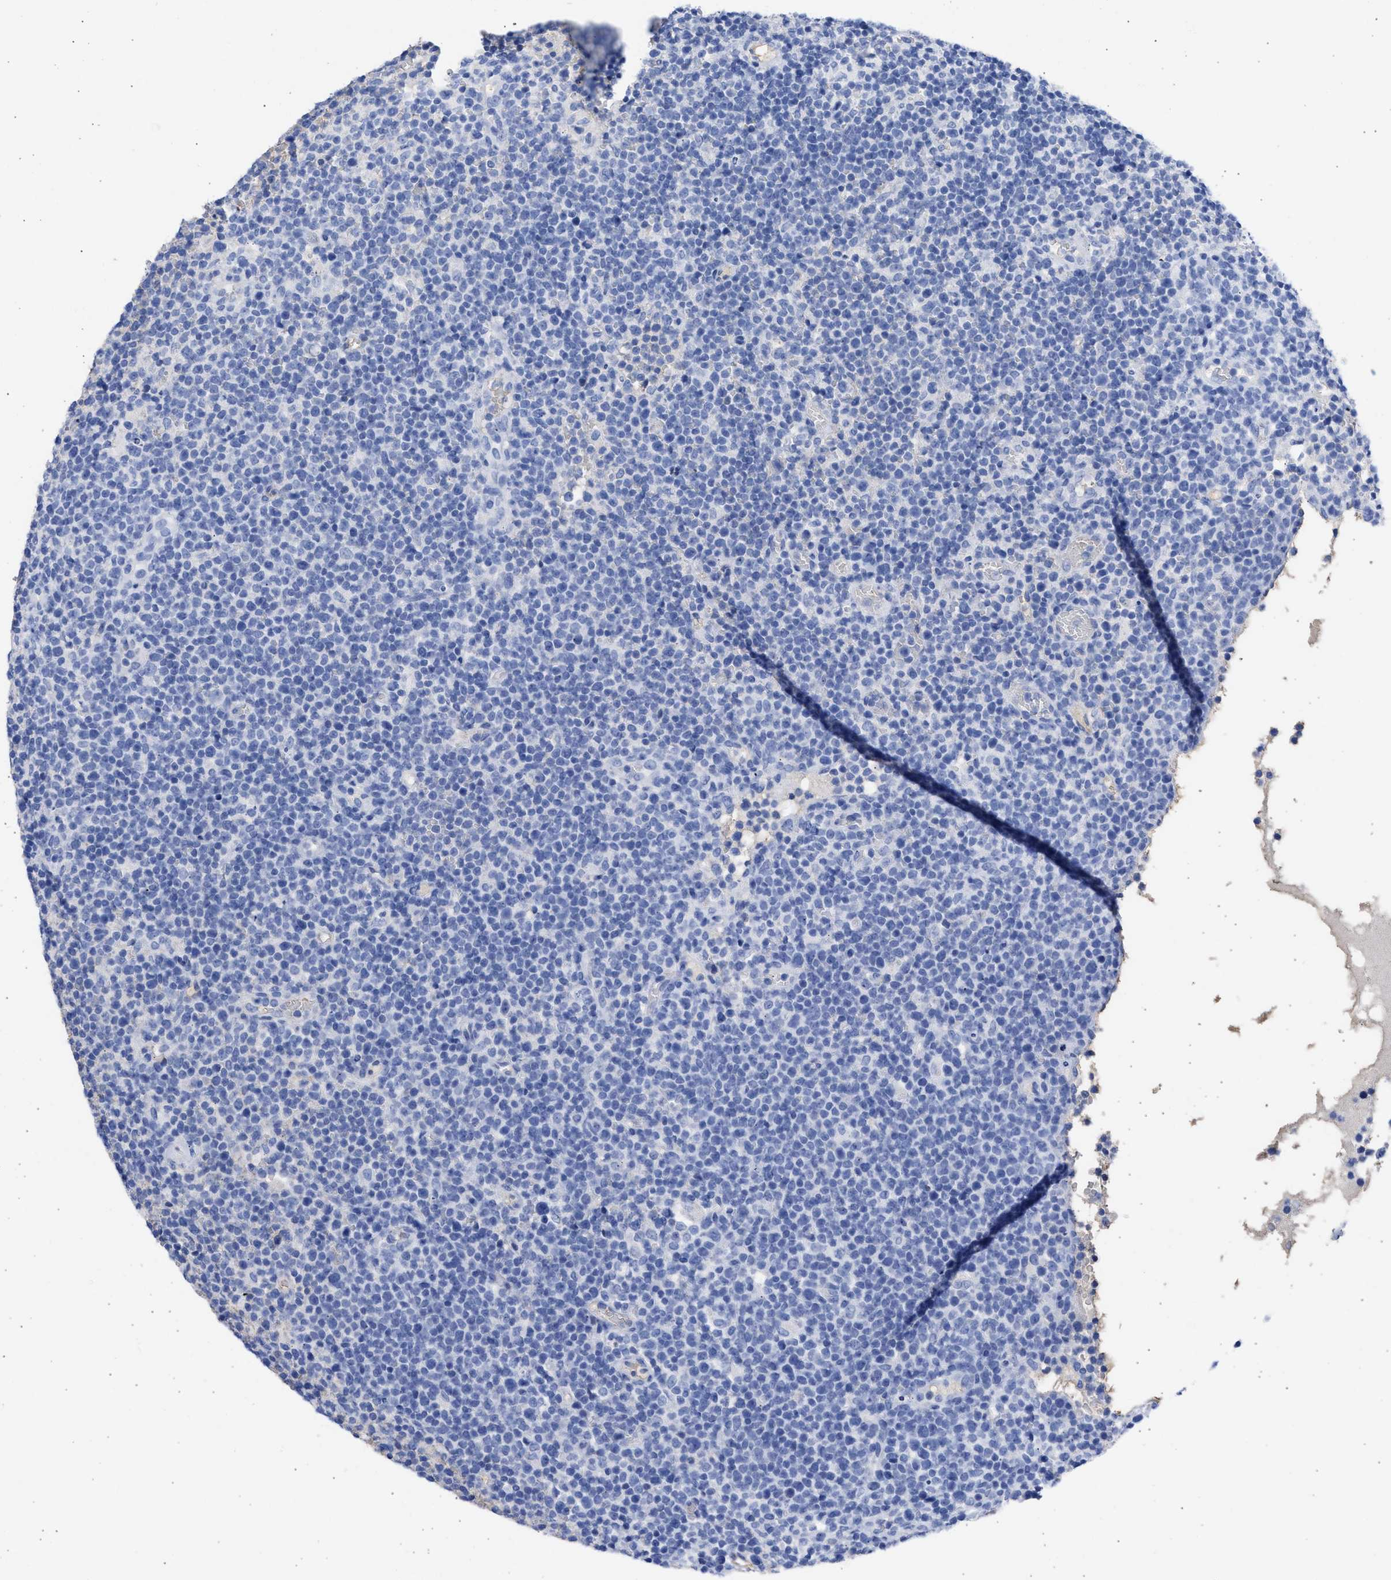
{"staining": {"intensity": "negative", "quantity": "none", "location": "none"}, "tissue": "lymphoma", "cell_type": "Tumor cells", "image_type": "cancer", "snomed": [{"axis": "morphology", "description": "Malignant lymphoma, non-Hodgkin's type, High grade"}, {"axis": "topography", "description": "Lymph node"}], "caption": "High magnification brightfield microscopy of lymphoma stained with DAB (brown) and counterstained with hematoxylin (blue): tumor cells show no significant positivity.", "gene": "RSPH1", "patient": {"sex": "male", "age": 61}}